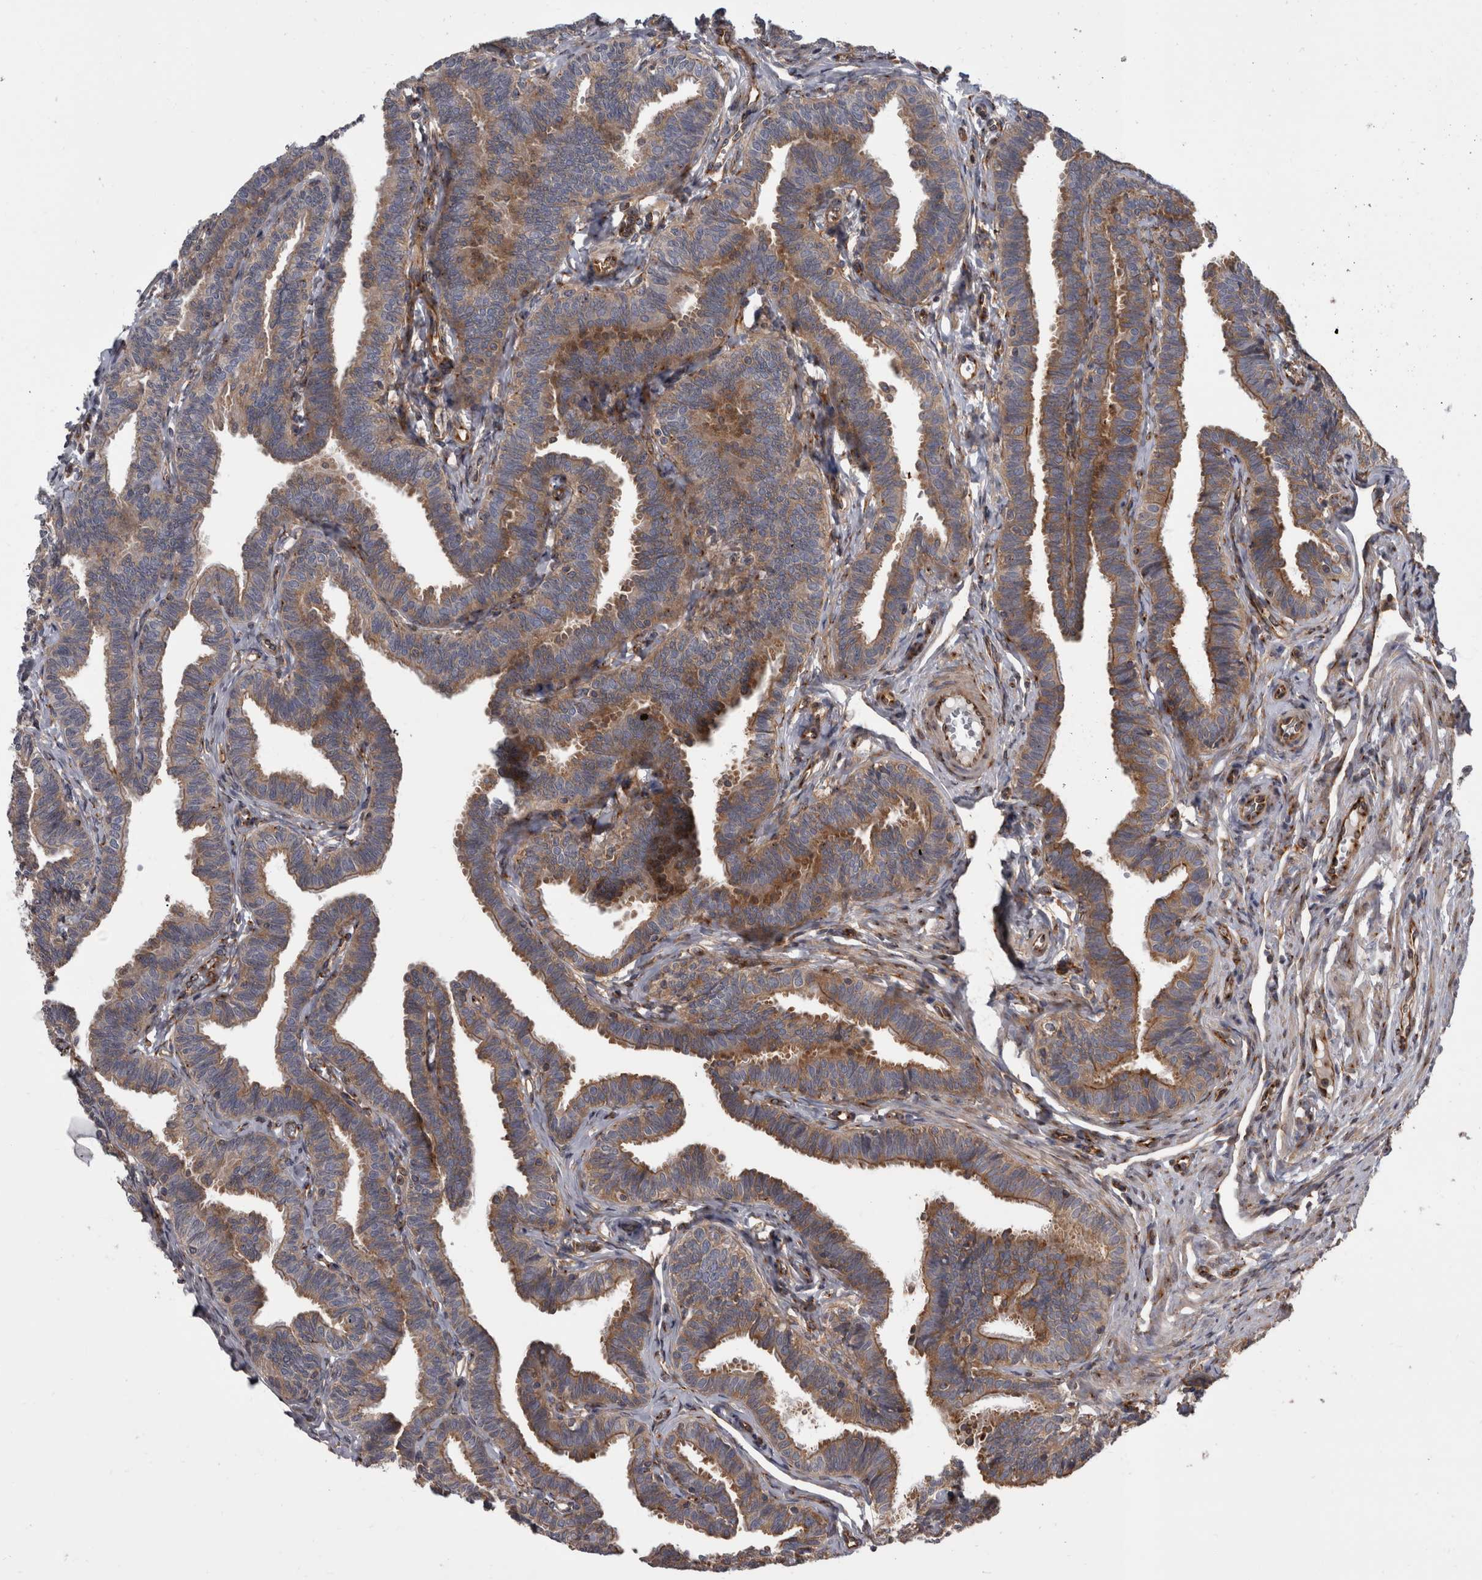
{"staining": {"intensity": "moderate", "quantity": ">75%", "location": "cytoplasmic/membranous"}, "tissue": "fallopian tube", "cell_type": "Glandular cells", "image_type": "normal", "snomed": [{"axis": "morphology", "description": "Normal tissue, NOS"}, {"axis": "topography", "description": "Fallopian tube"}, {"axis": "topography", "description": "Ovary"}], "caption": "Immunohistochemical staining of normal fallopian tube exhibits >75% levels of moderate cytoplasmic/membranous protein expression in approximately >75% of glandular cells. The protein is stained brown, and the nuclei are stained in blue (DAB (3,3'-diaminobenzidine) IHC with brightfield microscopy, high magnification).", "gene": "HOOK3", "patient": {"sex": "female", "age": 23}}